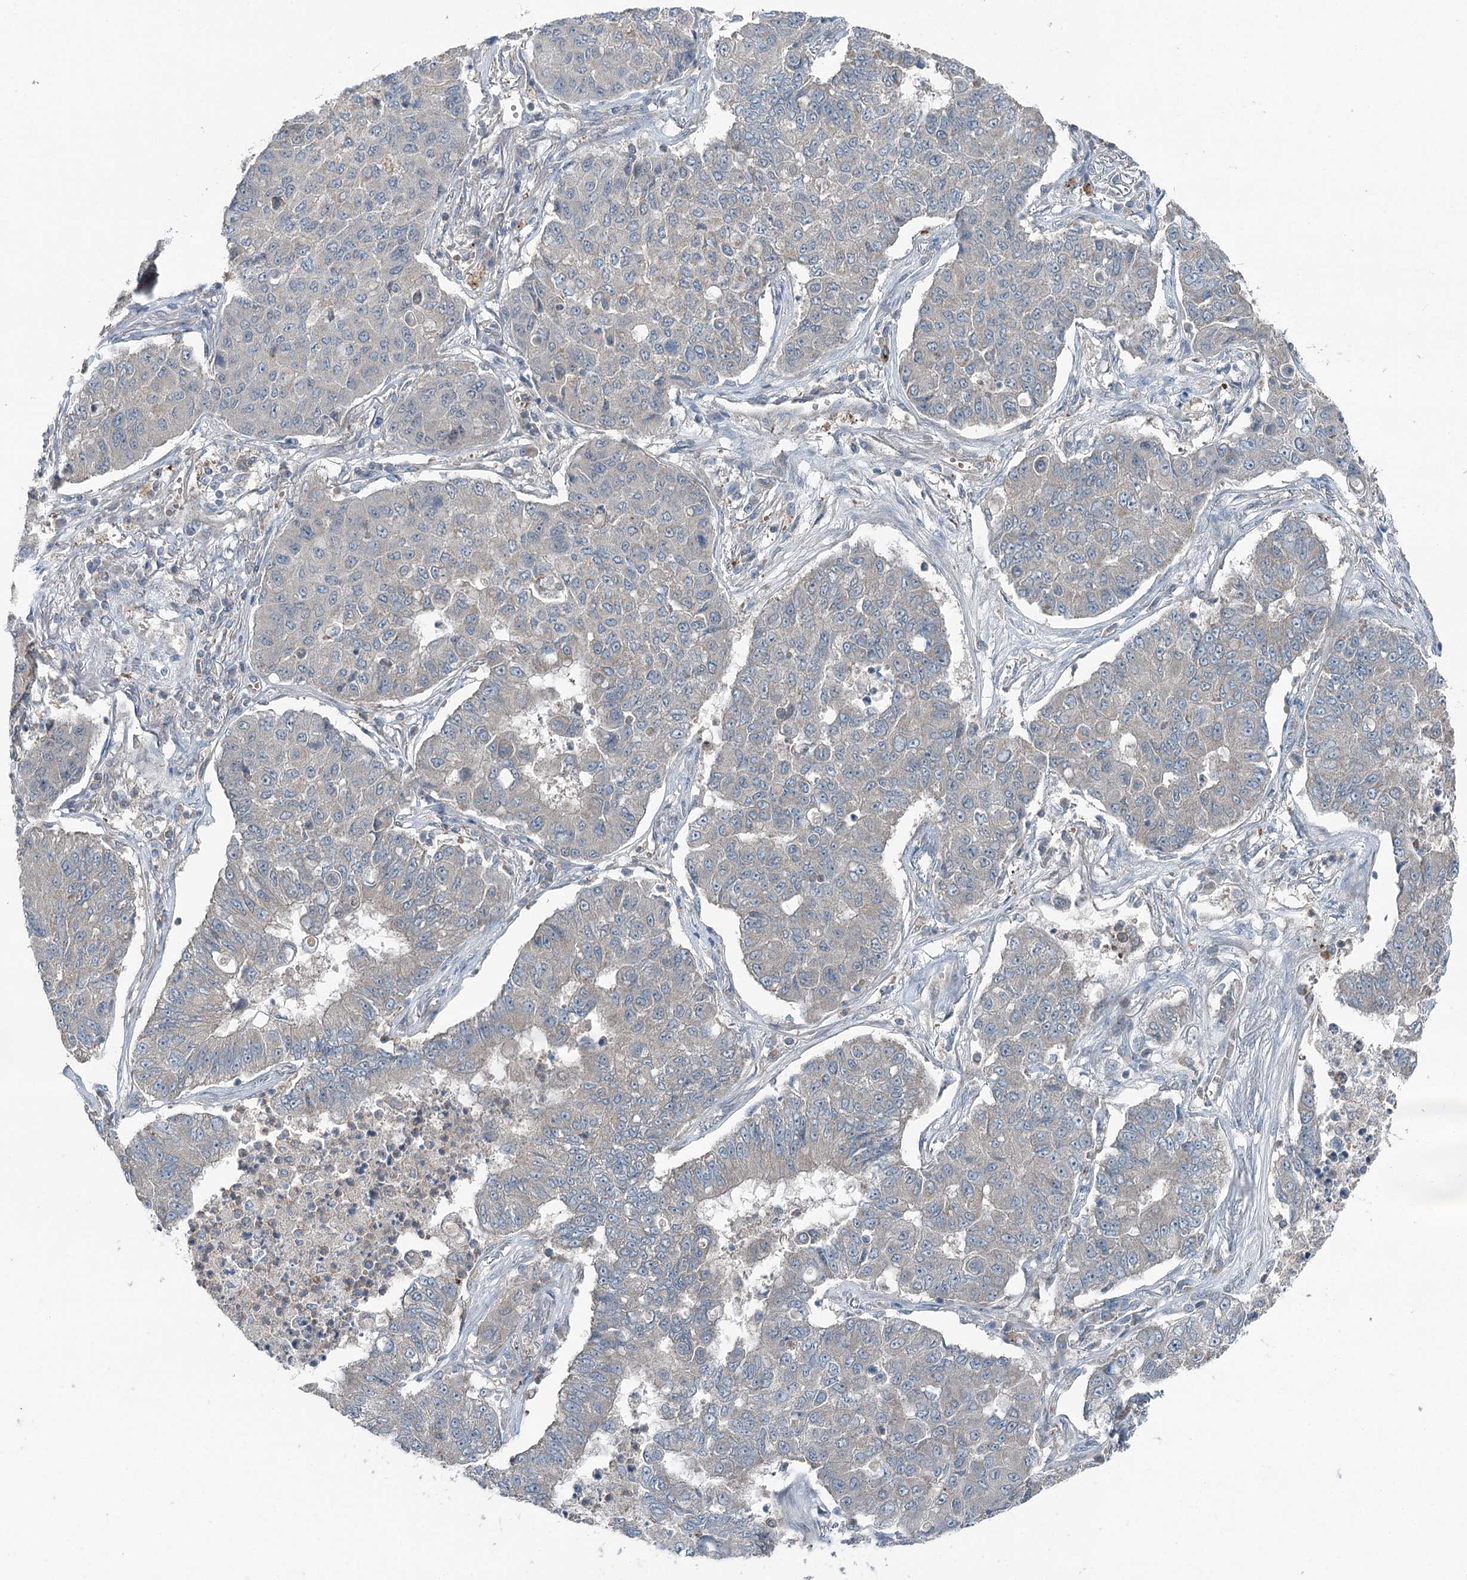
{"staining": {"intensity": "negative", "quantity": "none", "location": "none"}, "tissue": "lung cancer", "cell_type": "Tumor cells", "image_type": "cancer", "snomed": [{"axis": "morphology", "description": "Squamous cell carcinoma, NOS"}, {"axis": "topography", "description": "Lung"}], "caption": "High power microscopy histopathology image of an IHC micrograph of squamous cell carcinoma (lung), revealing no significant staining in tumor cells. The staining is performed using DAB (3,3'-diaminobenzidine) brown chromogen with nuclei counter-stained in using hematoxylin.", "gene": "SKIC3", "patient": {"sex": "male", "age": 74}}